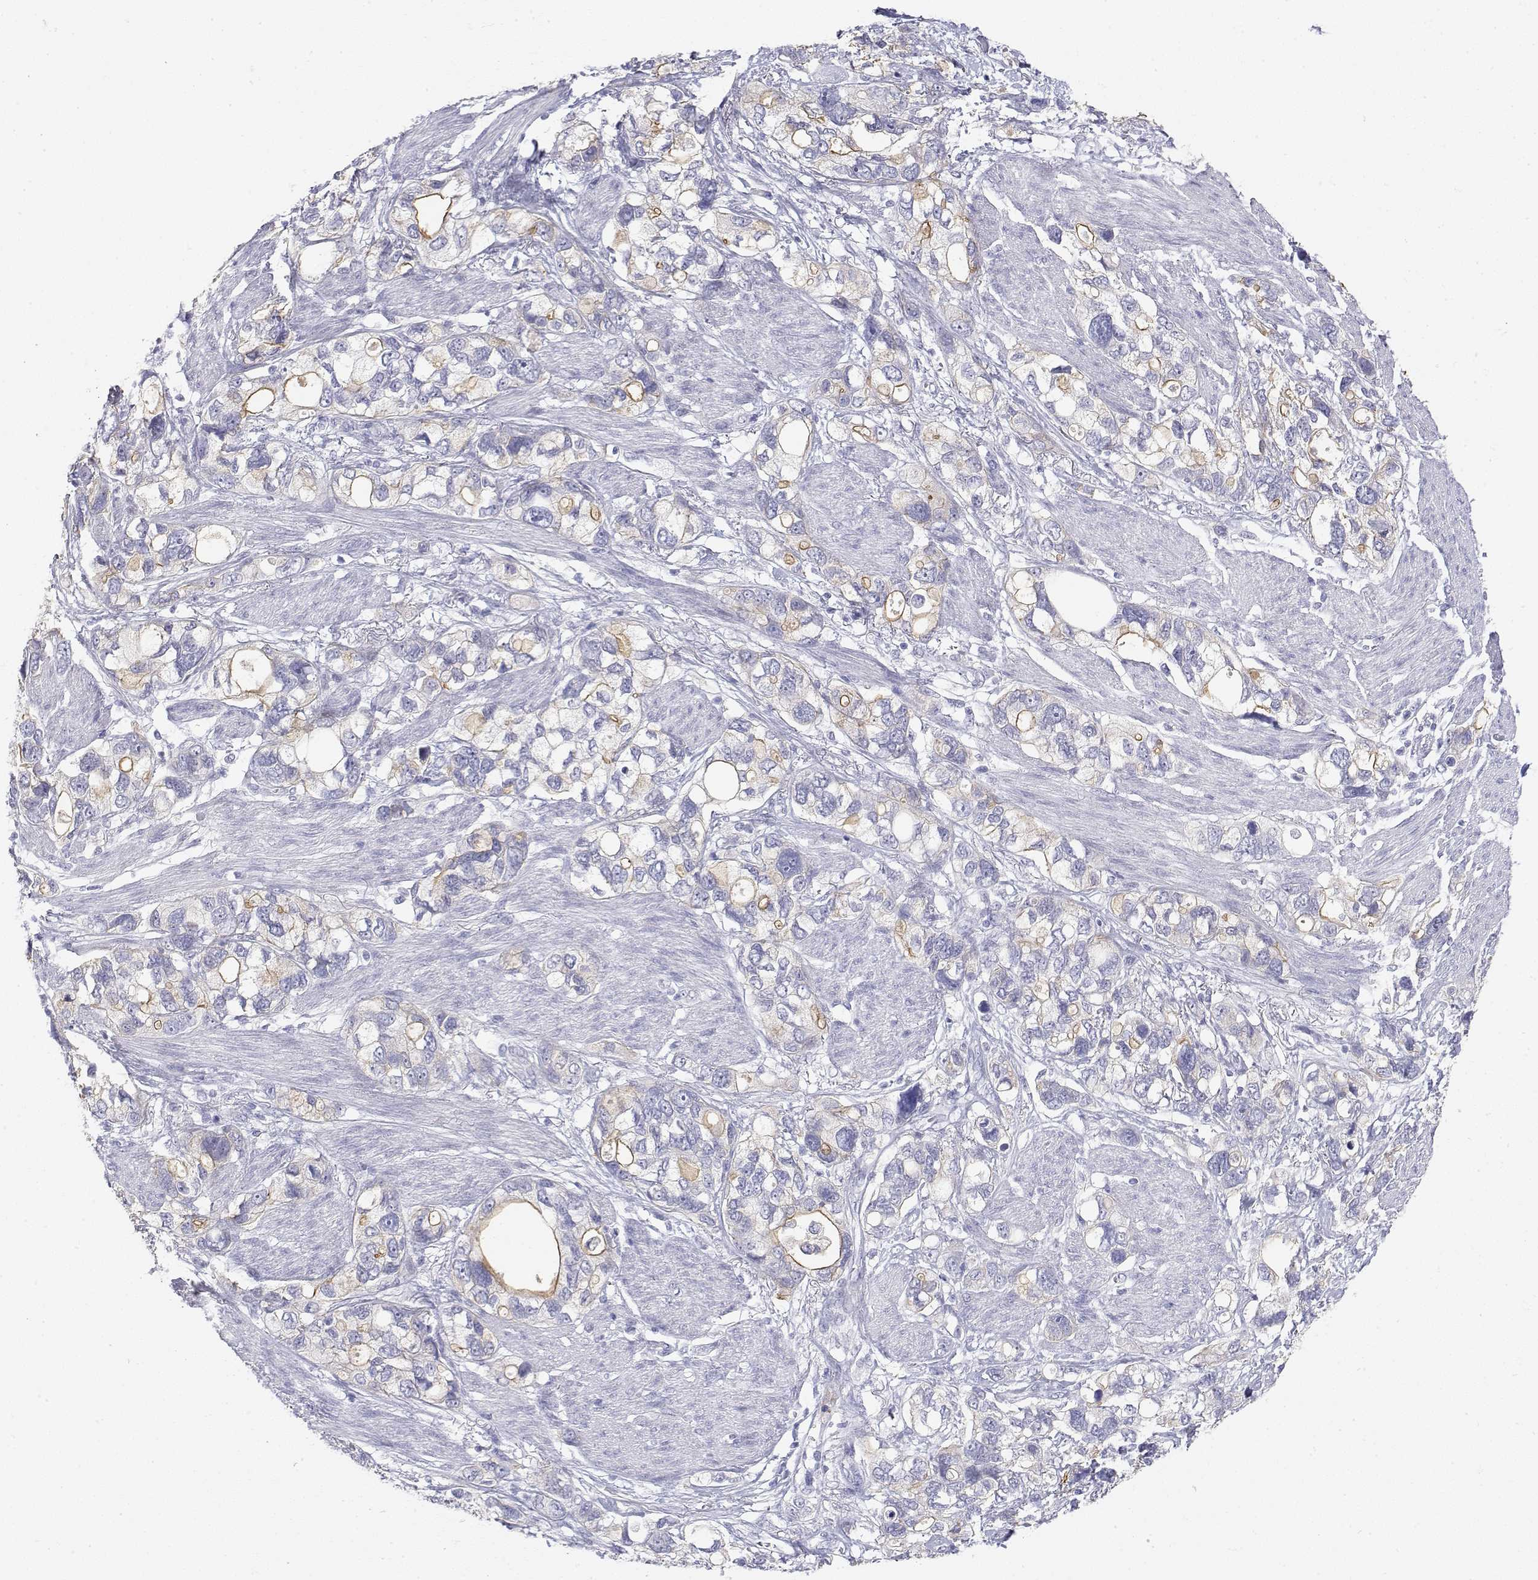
{"staining": {"intensity": "weak", "quantity": "<25%", "location": "cytoplasmic/membranous"}, "tissue": "stomach cancer", "cell_type": "Tumor cells", "image_type": "cancer", "snomed": [{"axis": "morphology", "description": "Adenocarcinoma, NOS"}, {"axis": "topography", "description": "Stomach, upper"}], "caption": "This photomicrograph is of adenocarcinoma (stomach) stained with immunohistochemistry to label a protein in brown with the nuclei are counter-stained blue. There is no positivity in tumor cells. The staining was performed using DAB (3,3'-diaminobenzidine) to visualize the protein expression in brown, while the nuclei were stained in blue with hematoxylin (Magnification: 20x).", "gene": "MISP", "patient": {"sex": "female", "age": 81}}